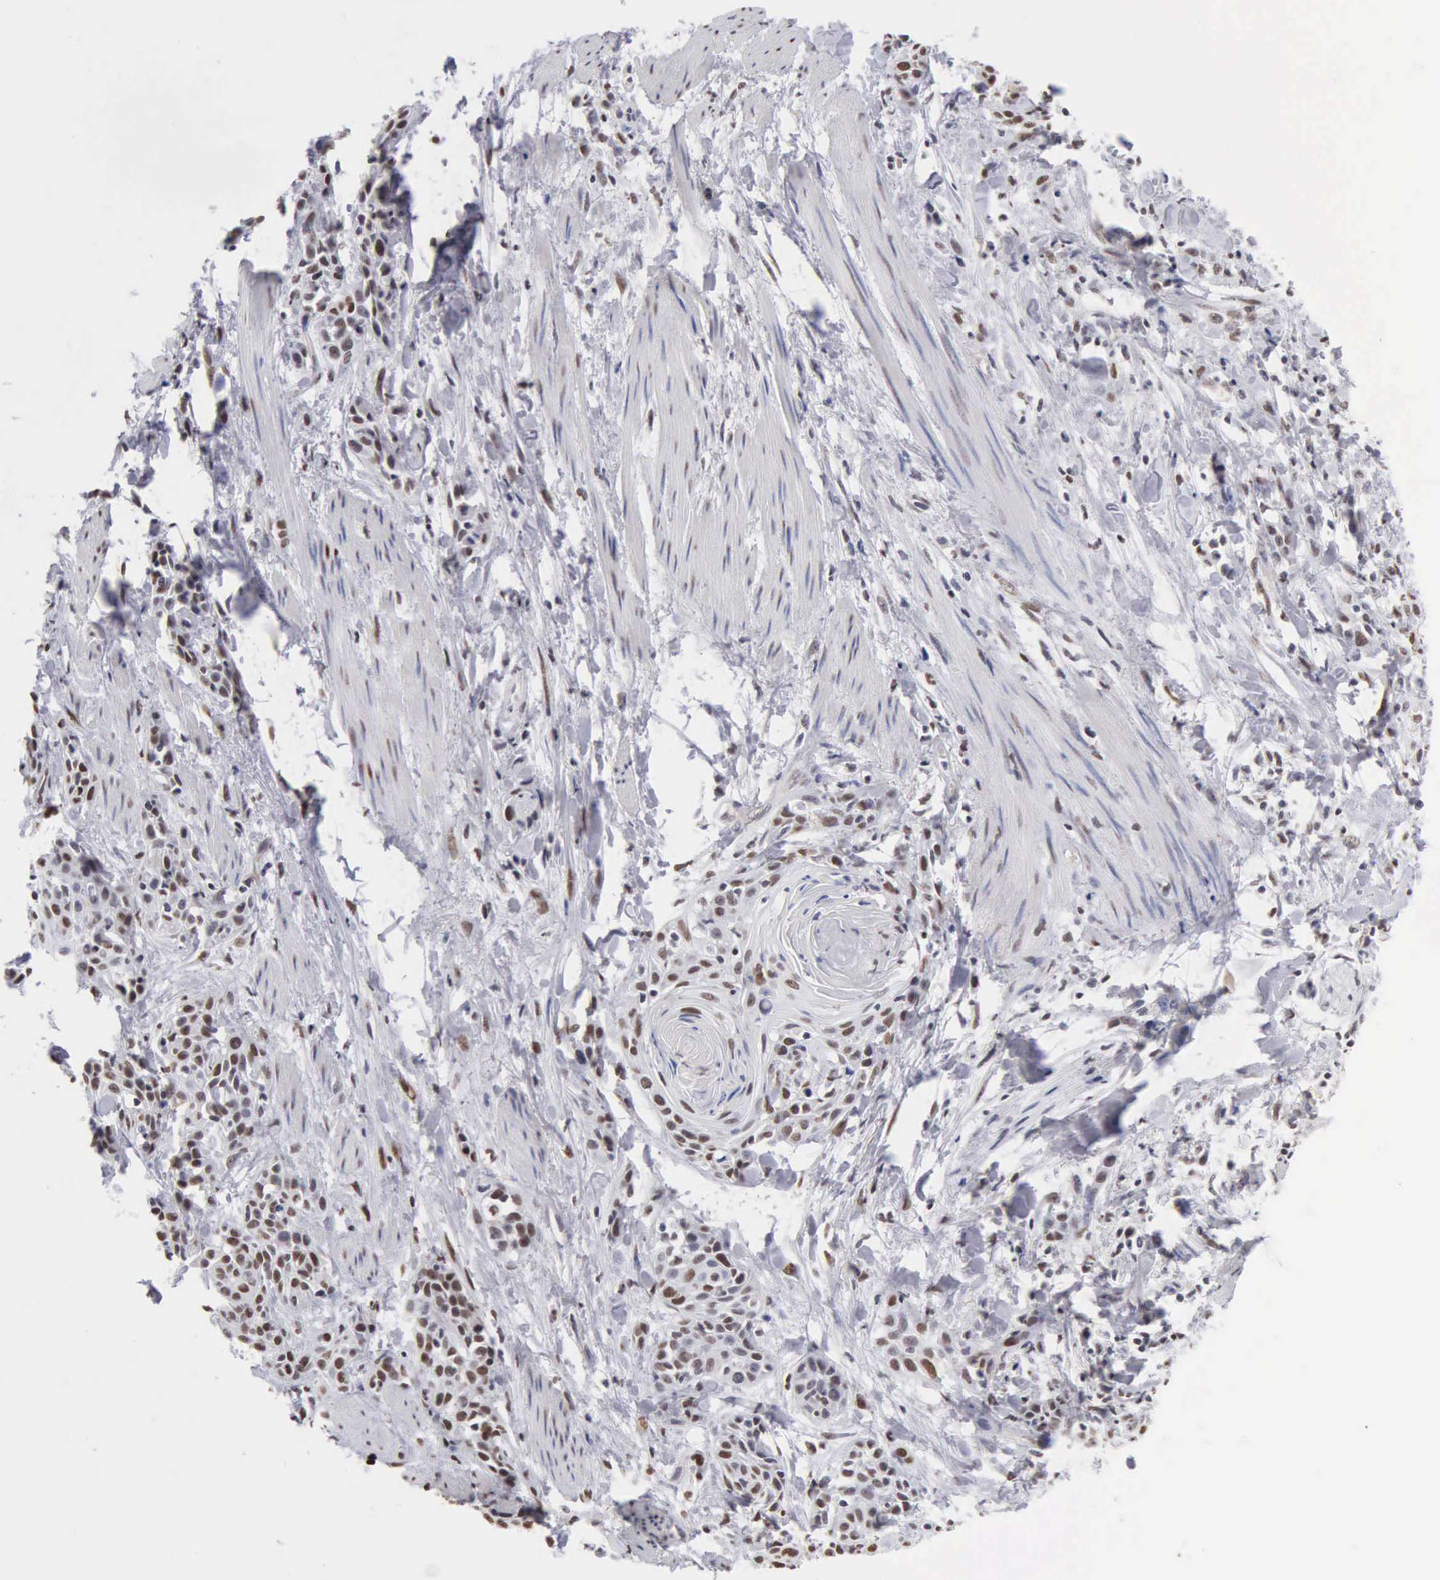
{"staining": {"intensity": "moderate", "quantity": "25%-75%", "location": "nuclear"}, "tissue": "skin cancer", "cell_type": "Tumor cells", "image_type": "cancer", "snomed": [{"axis": "morphology", "description": "Squamous cell carcinoma, NOS"}, {"axis": "topography", "description": "Skin"}, {"axis": "topography", "description": "Anal"}], "caption": "Immunohistochemistry (IHC) image of neoplastic tissue: human squamous cell carcinoma (skin) stained using IHC exhibits medium levels of moderate protein expression localized specifically in the nuclear of tumor cells, appearing as a nuclear brown color.", "gene": "CCNG1", "patient": {"sex": "male", "age": 64}}